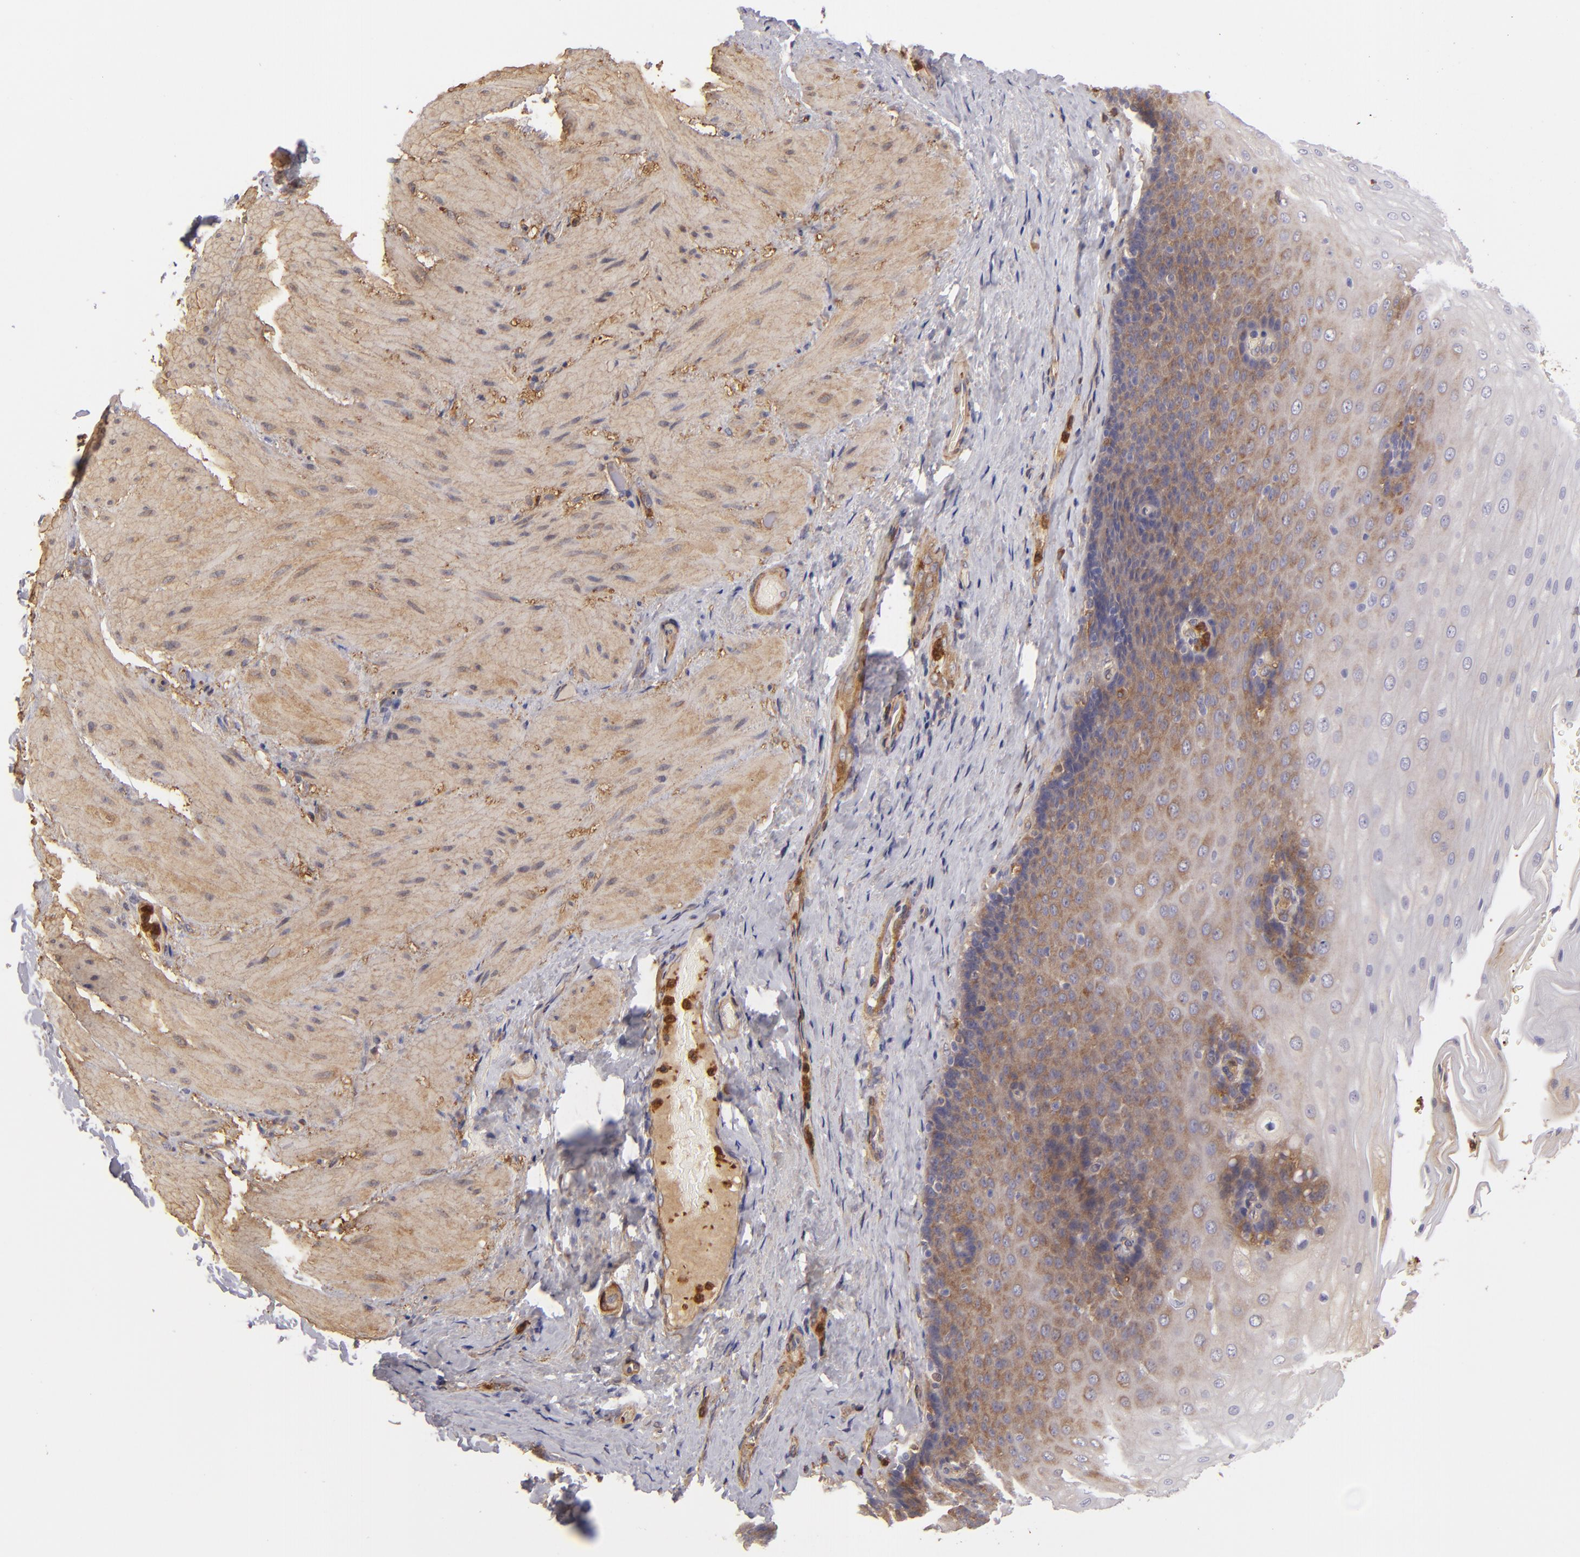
{"staining": {"intensity": "moderate", "quantity": "25%-75%", "location": "cytoplasmic/membranous"}, "tissue": "esophagus", "cell_type": "Squamous epithelial cells", "image_type": "normal", "snomed": [{"axis": "morphology", "description": "Normal tissue, NOS"}, {"axis": "topography", "description": "Esophagus"}], "caption": "Immunohistochemical staining of normal esophagus exhibits 25%-75% levels of moderate cytoplasmic/membranous protein staining in approximately 25%-75% of squamous epithelial cells.", "gene": "VCL", "patient": {"sex": "male", "age": 62}}